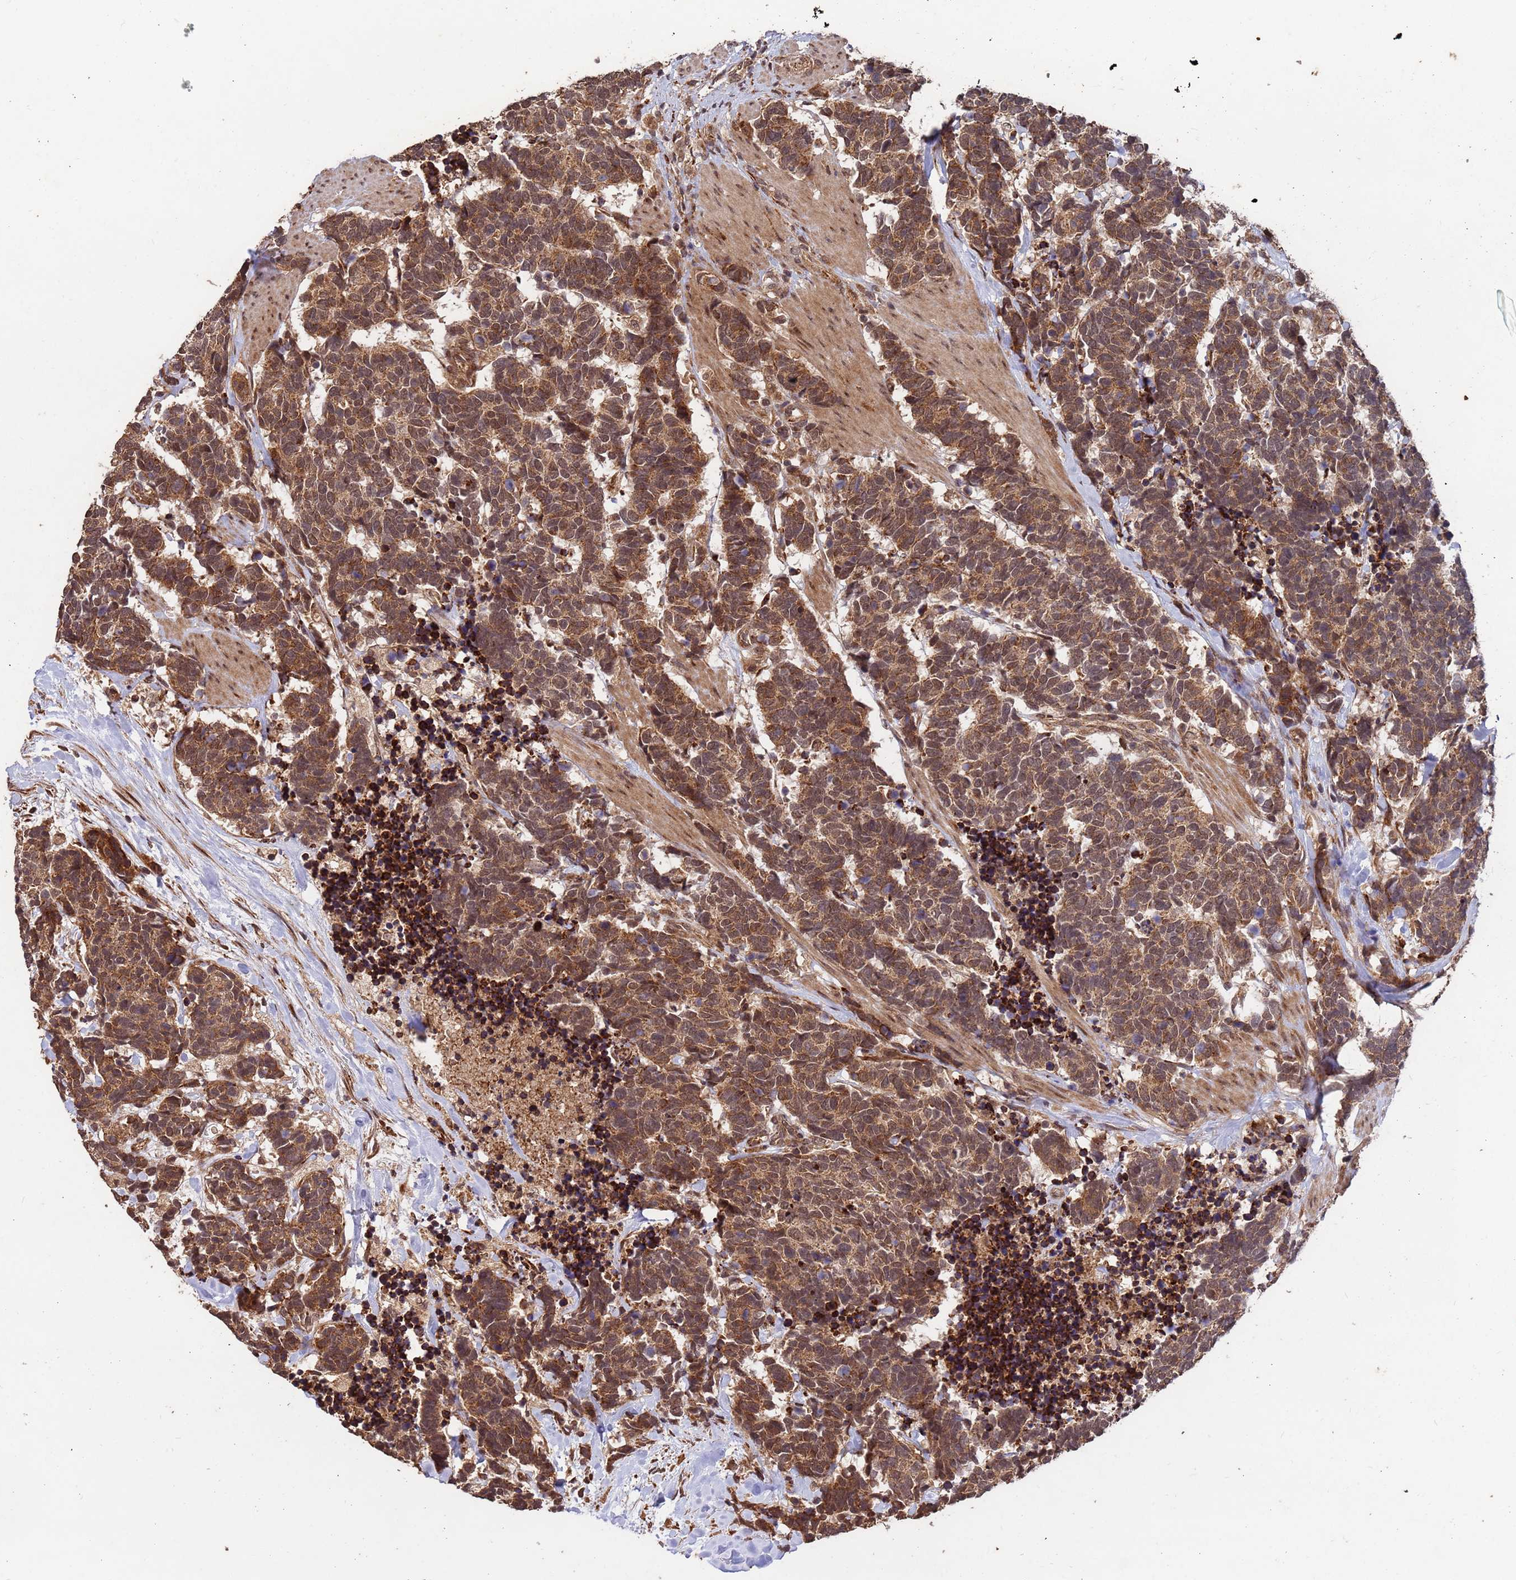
{"staining": {"intensity": "moderate", "quantity": ">75%", "location": "cytoplasmic/membranous,nuclear"}, "tissue": "carcinoid", "cell_type": "Tumor cells", "image_type": "cancer", "snomed": [{"axis": "morphology", "description": "Carcinoma, NOS"}, {"axis": "morphology", "description": "Carcinoid, malignant, NOS"}, {"axis": "topography", "description": "Prostate"}], "caption": "Carcinoid was stained to show a protein in brown. There is medium levels of moderate cytoplasmic/membranous and nuclear expression in approximately >75% of tumor cells.", "gene": "ZNF619", "patient": {"sex": "male", "age": 57}}